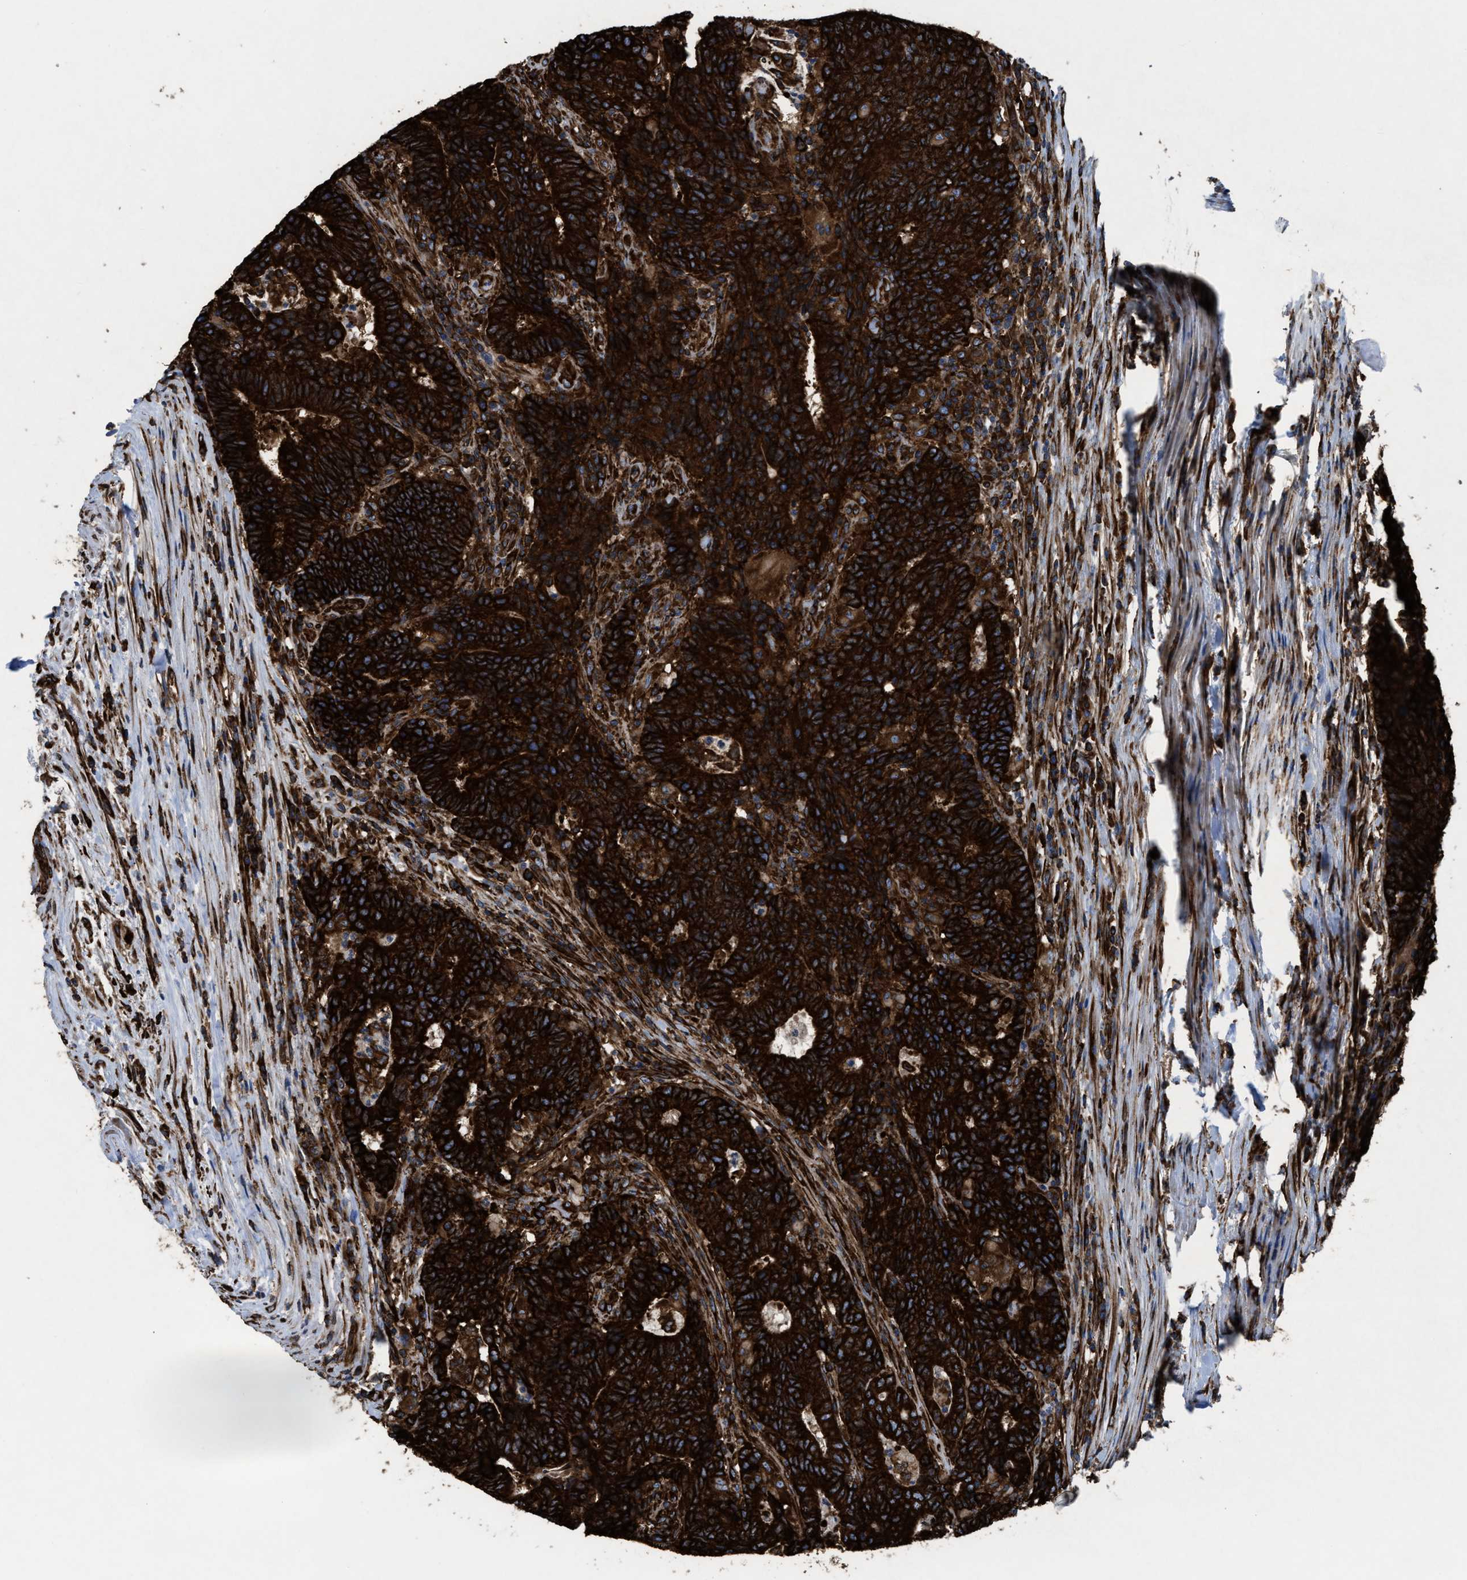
{"staining": {"intensity": "strong", "quantity": ">75%", "location": "cytoplasmic/membranous"}, "tissue": "colorectal cancer", "cell_type": "Tumor cells", "image_type": "cancer", "snomed": [{"axis": "morphology", "description": "Normal tissue, NOS"}, {"axis": "morphology", "description": "Adenocarcinoma, NOS"}, {"axis": "topography", "description": "Colon"}], "caption": "Colorectal cancer was stained to show a protein in brown. There is high levels of strong cytoplasmic/membranous staining in about >75% of tumor cells. Using DAB (brown) and hematoxylin (blue) stains, captured at high magnification using brightfield microscopy.", "gene": "CAPRIN1", "patient": {"sex": "female", "age": 75}}